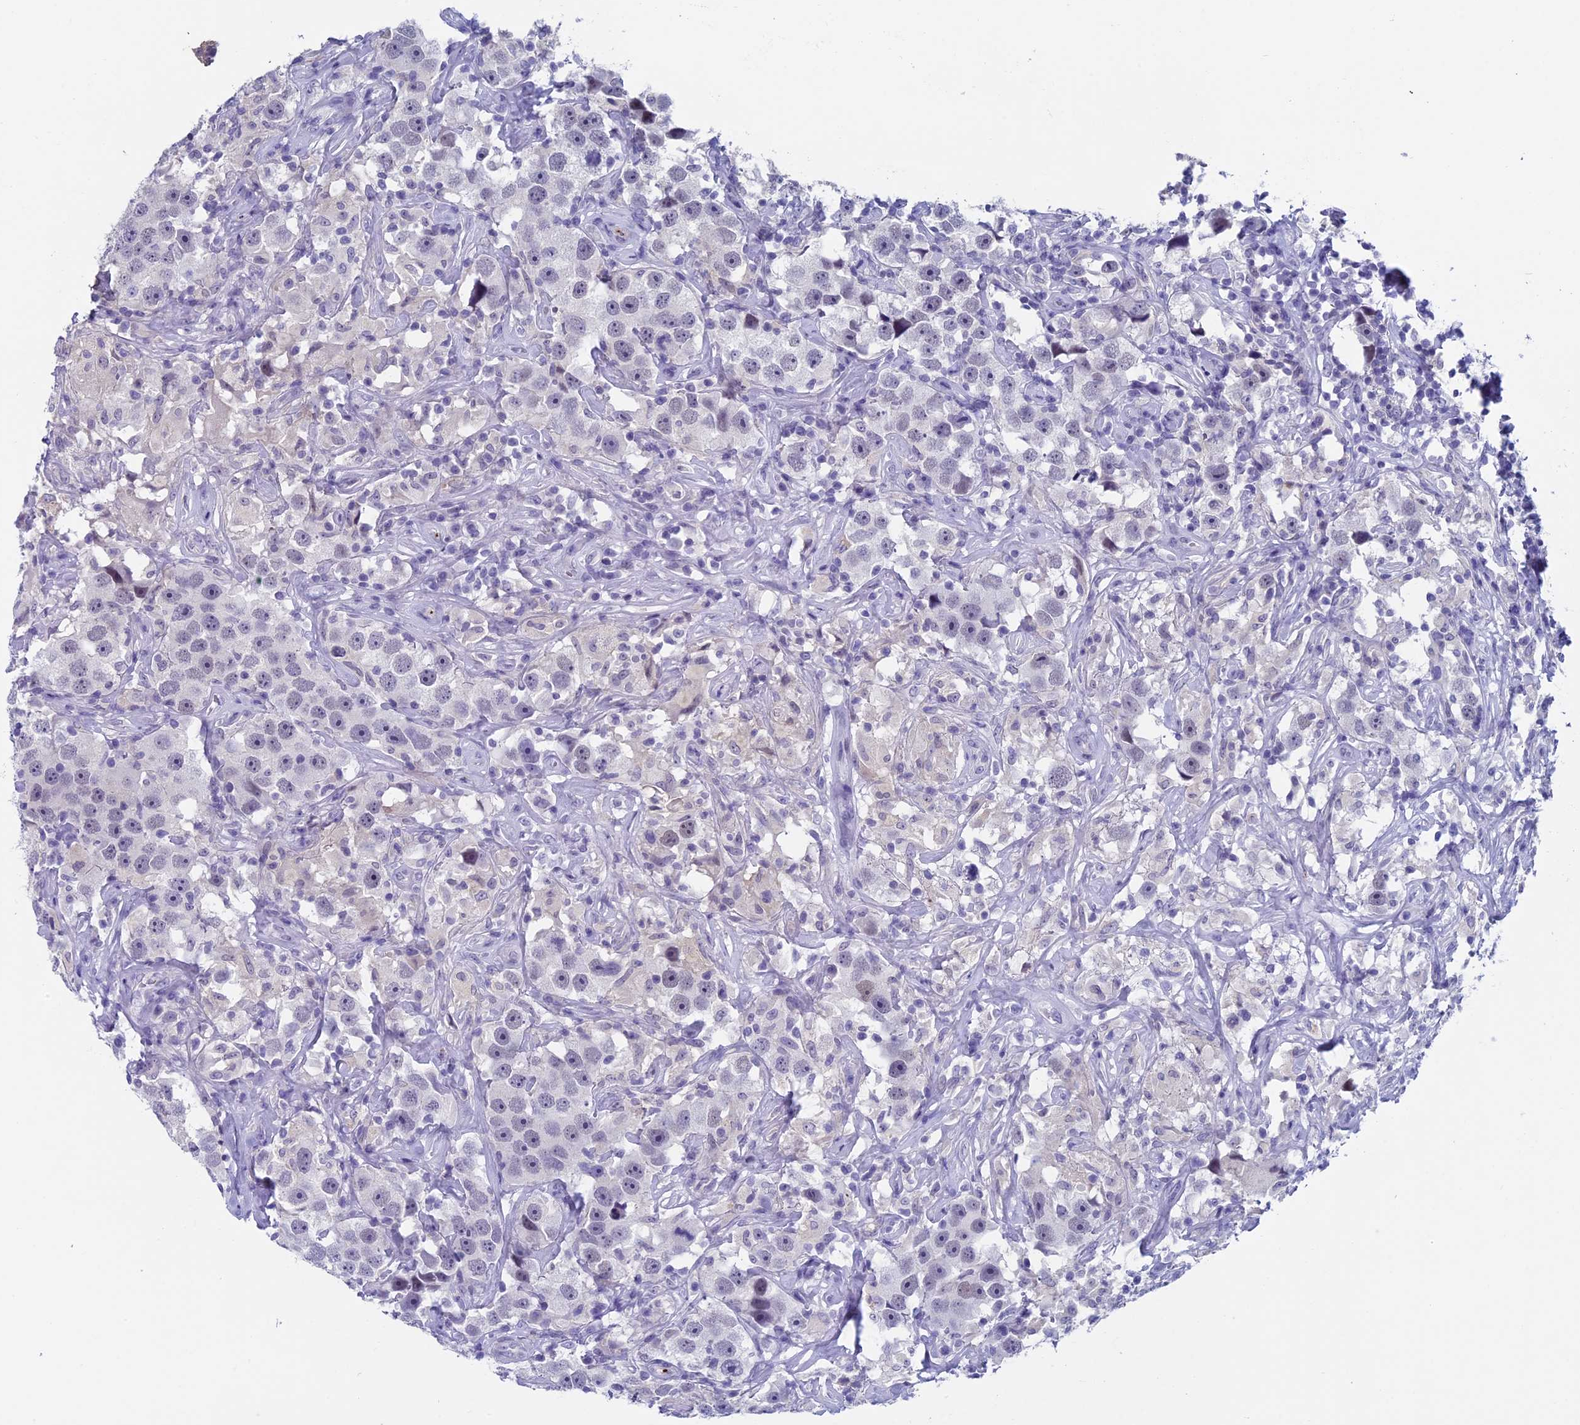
{"staining": {"intensity": "negative", "quantity": "none", "location": "none"}, "tissue": "testis cancer", "cell_type": "Tumor cells", "image_type": "cancer", "snomed": [{"axis": "morphology", "description": "Seminoma, NOS"}, {"axis": "topography", "description": "Testis"}], "caption": "IHC histopathology image of testis cancer stained for a protein (brown), which reveals no staining in tumor cells.", "gene": "AIFM2", "patient": {"sex": "male", "age": 49}}